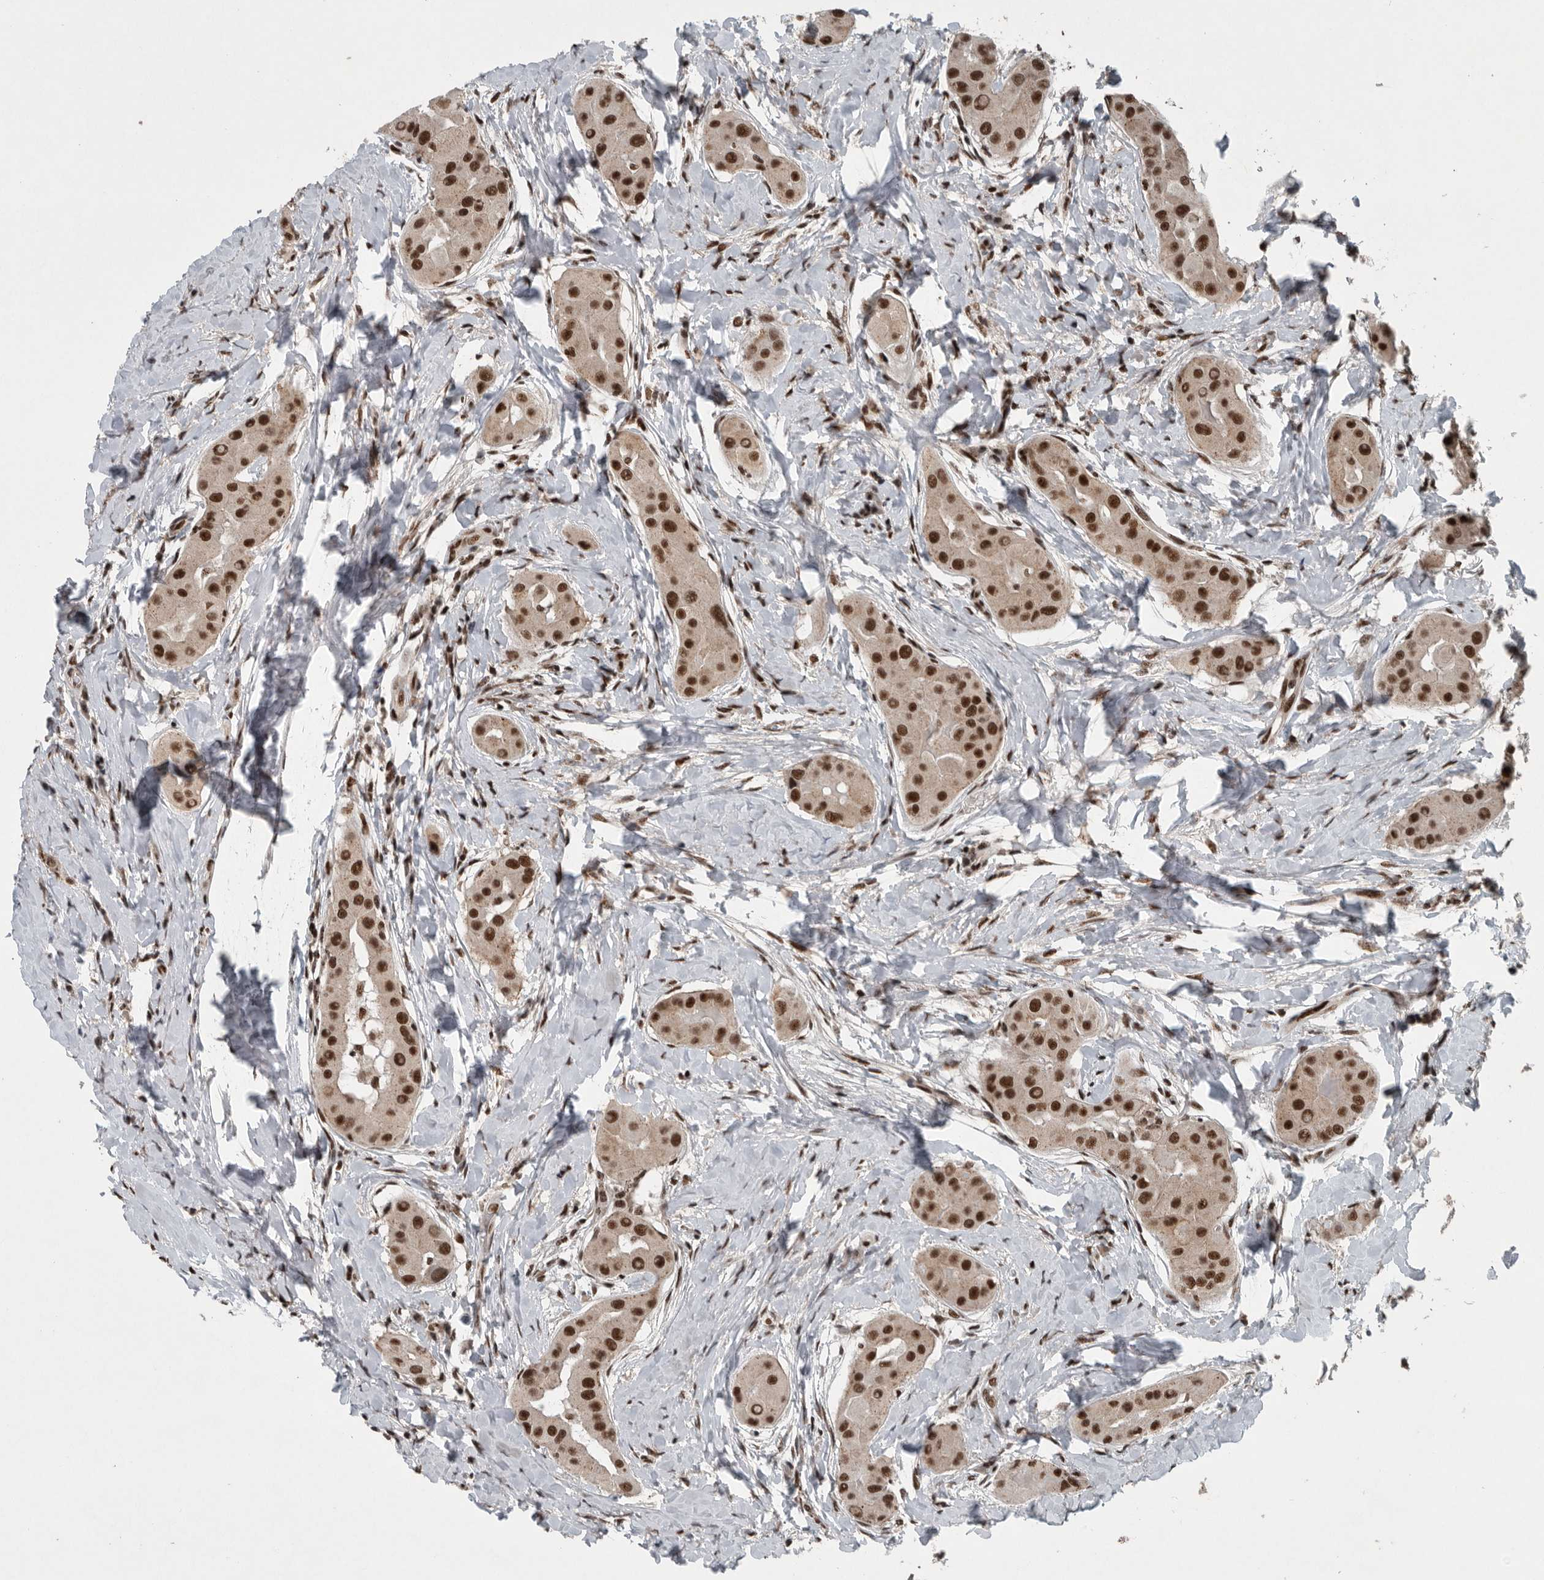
{"staining": {"intensity": "strong", "quantity": ">75%", "location": "nuclear"}, "tissue": "thyroid cancer", "cell_type": "Tumor cells", "image_type": "cancer", "snomed": [{"axis": "morphology", "description": "Papillary adenocarcinoma, NOS"}, {"axis": "topography", "description": "Thyroid gland"}], "caption": "Thyroid papillary adenocarcinoma stained for a protein (brown) reveals strong nuclear positive positivity in about >75% of tumor cells.", "gene": "SENP7", "patient": {"sex": "male", "age": 33}}